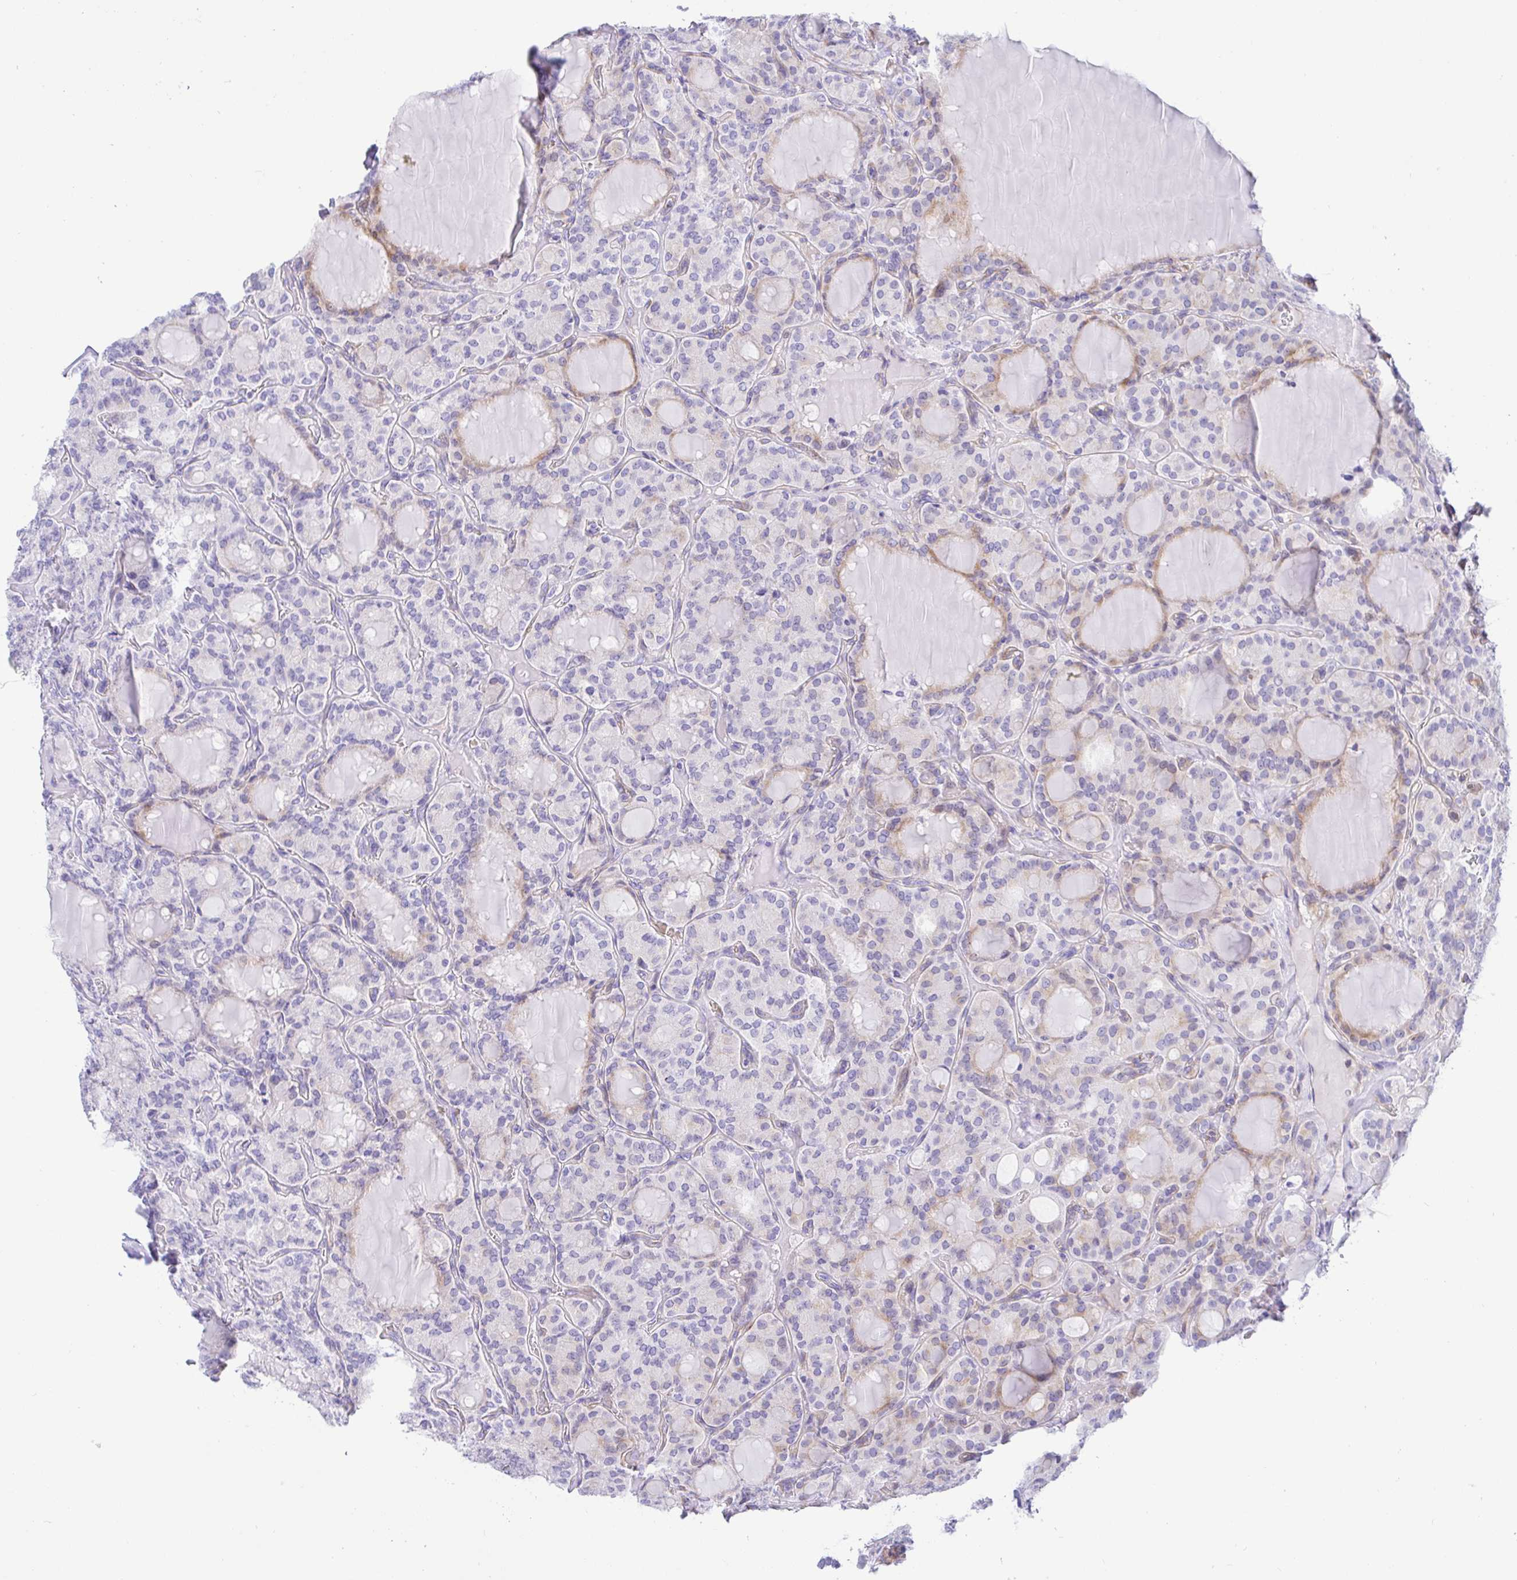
{"staining": {"intensity": "weak", "quantity": "<25%", "location": "cytoplasmic/membranous"}, "tissue": "thyroid cancer", "cell_type": "Tumor cells", "image_type": "cancer", "snomed": [{"axis": "morphology", "description": "Papillary adenocarcinoma, NOS"}, {"axis": "topography", "description": "Thyroid gland"}], "caption": "Thyroid papillary adenocarcinoma was stained to show a protein in brown. There is no significant staining in tumor cells.", "gene": "PINLYP", "patient": {"sex": "male", "age": 87}}